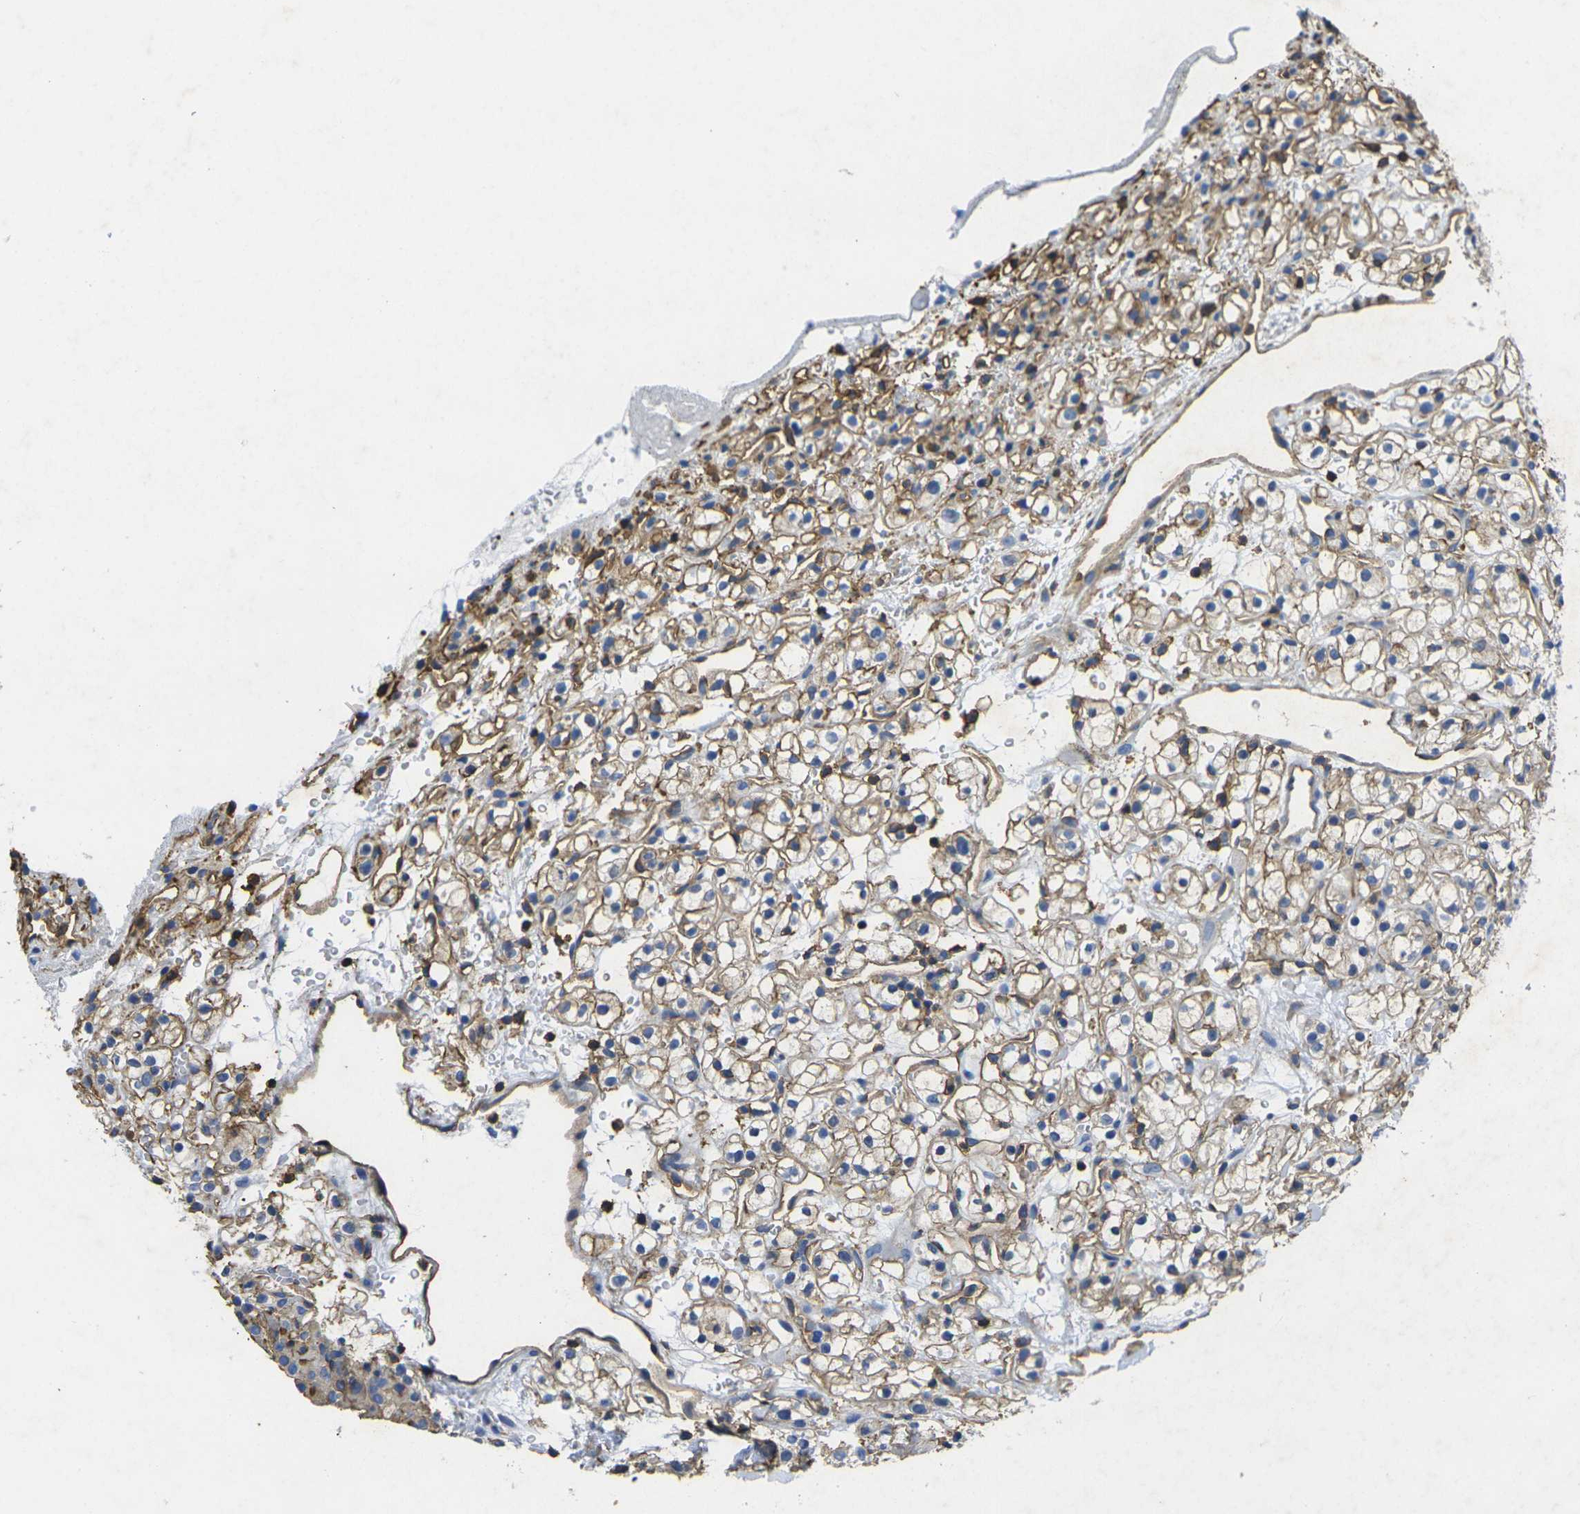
{"staining": {"intensity": "moderate", "quantity": ">75%", "location": "cytoplasmic/membranous"}, "tissue": "renal cancer", "cell_type": "Tumor cells", "image_type": "cancer", "snomed": [{"axis": "morphology", "description": "Adenocarcinoma, NOS"}, {"axis": "topography", "description": "Kidney"}], "caption": "High-magnification brightfield microscopy of renal cancer (adenocarcinoma) stained with DAB (3,3'-diaminobenzidine) (brown) and counterstained with hematoxylin (blue). tumor cells exhibit moderate cytoplasmic/membranous staining is present in about>75% of cells.", "gene": "FAM110D", "patient": {"sex": "male", "age": 61}}